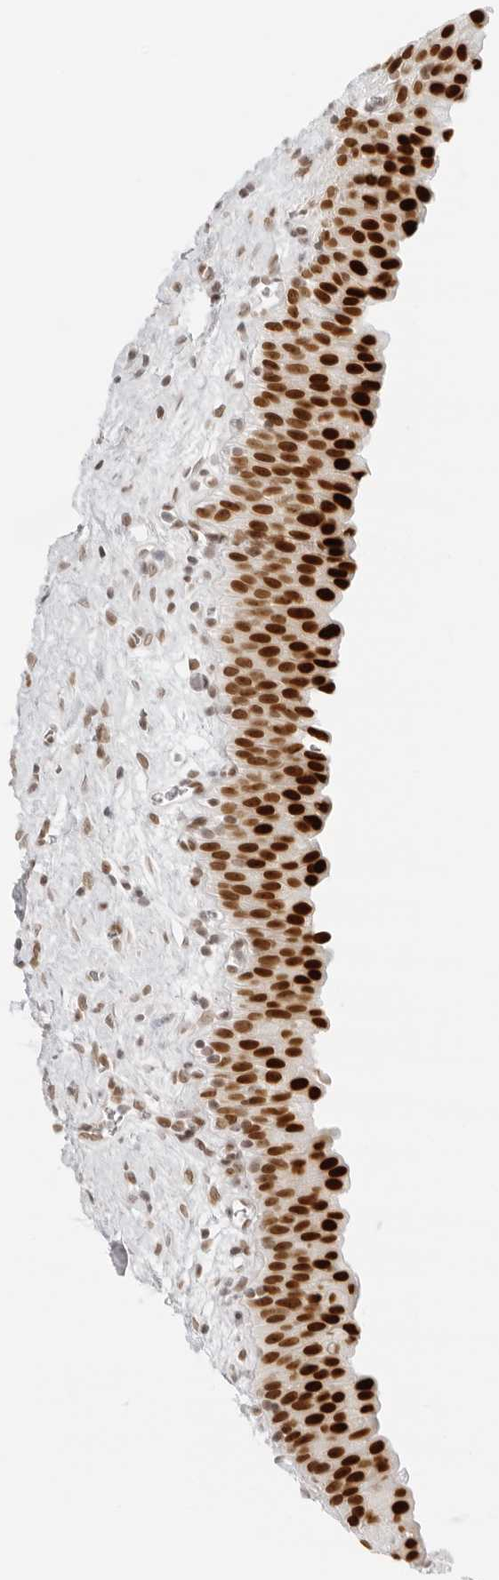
{"staining": {"intensity": "strong", "quantity": ">75%", "location": "nuclear"}, "tissue": "urinary bladder", "cell_type": "Urothelial cells", "image_type": "normal", "snomed": [{"axis": "morphology", "description": "Normal tissue, NOS"}, {"axis": "topography", "description": "Urinary bladder"}], "caption": "Immunohistochemistry (DAB) staining of unremarkable urinary bladder demonstrates strong nuclear protein staining in approximately >75% of urothelial cells.", "gene": "RCC1", "patient": {"sex": "male", "age": 82}}